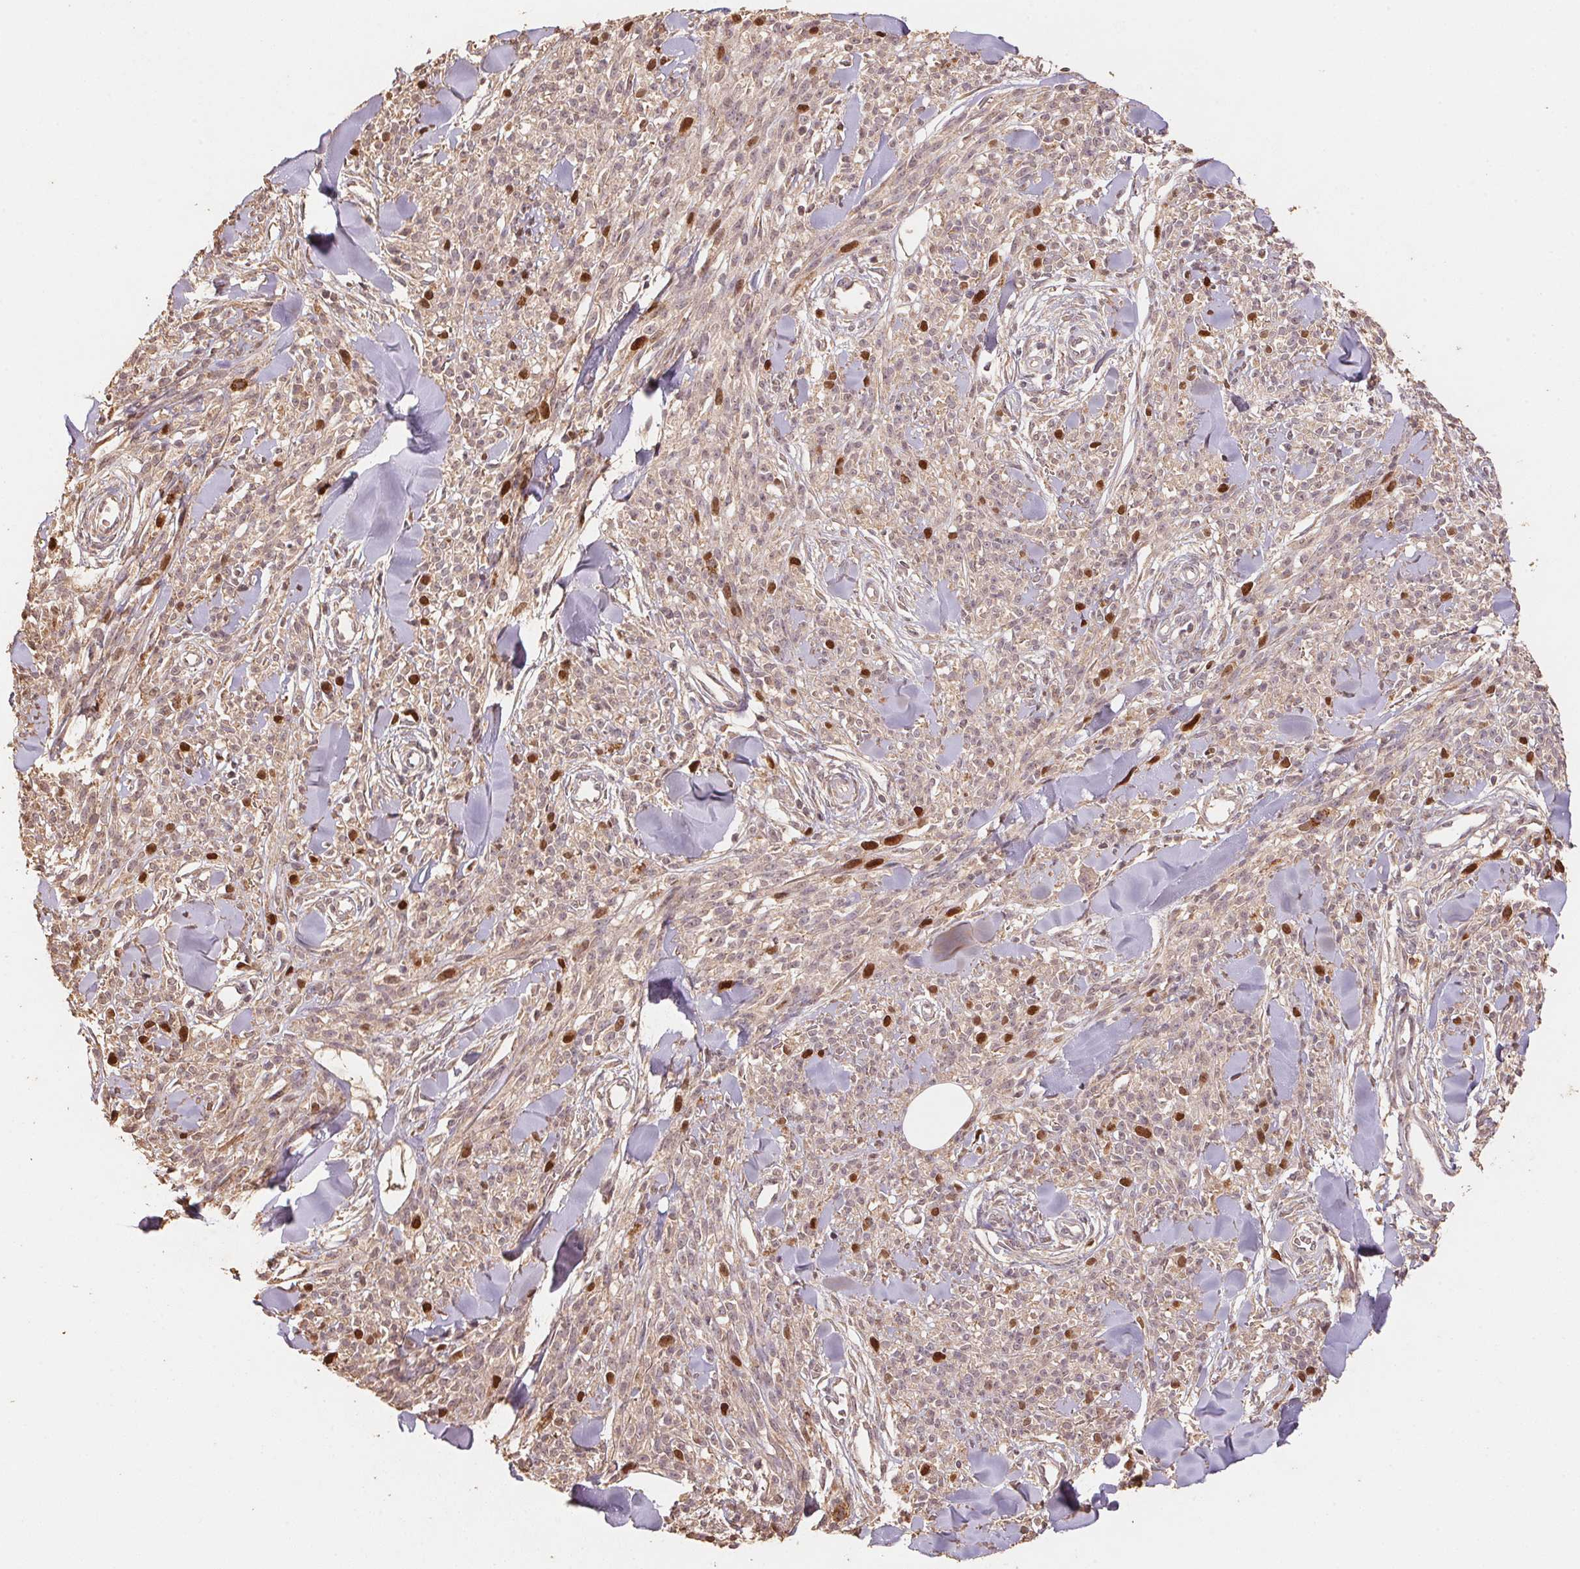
{"staining": {"intensity": "strong", "quantity": "<25%", "location": "nuclear"}, "tissue": "melanoma", "cell_type": "Tumor cells", "image_type": "cancer", "snomed": [{"axis": "morphology", "description": "Malignant melanoma, NOS"}, {"axis": "topography", "description": "Skin"}, {"axis": "topography", "description": "Skin of trunk"}], "caption": "Protein expression analysis of human malignant melanoma reveals strong nuclear positivity in about <25% of tumor cells. The staining was performed using DAB, with brown indicating positive protein expression. Nuclei are stained blue with hematoxylin.", "gene": "CENPF", "patient": {"sex": "male", "age": 74}}